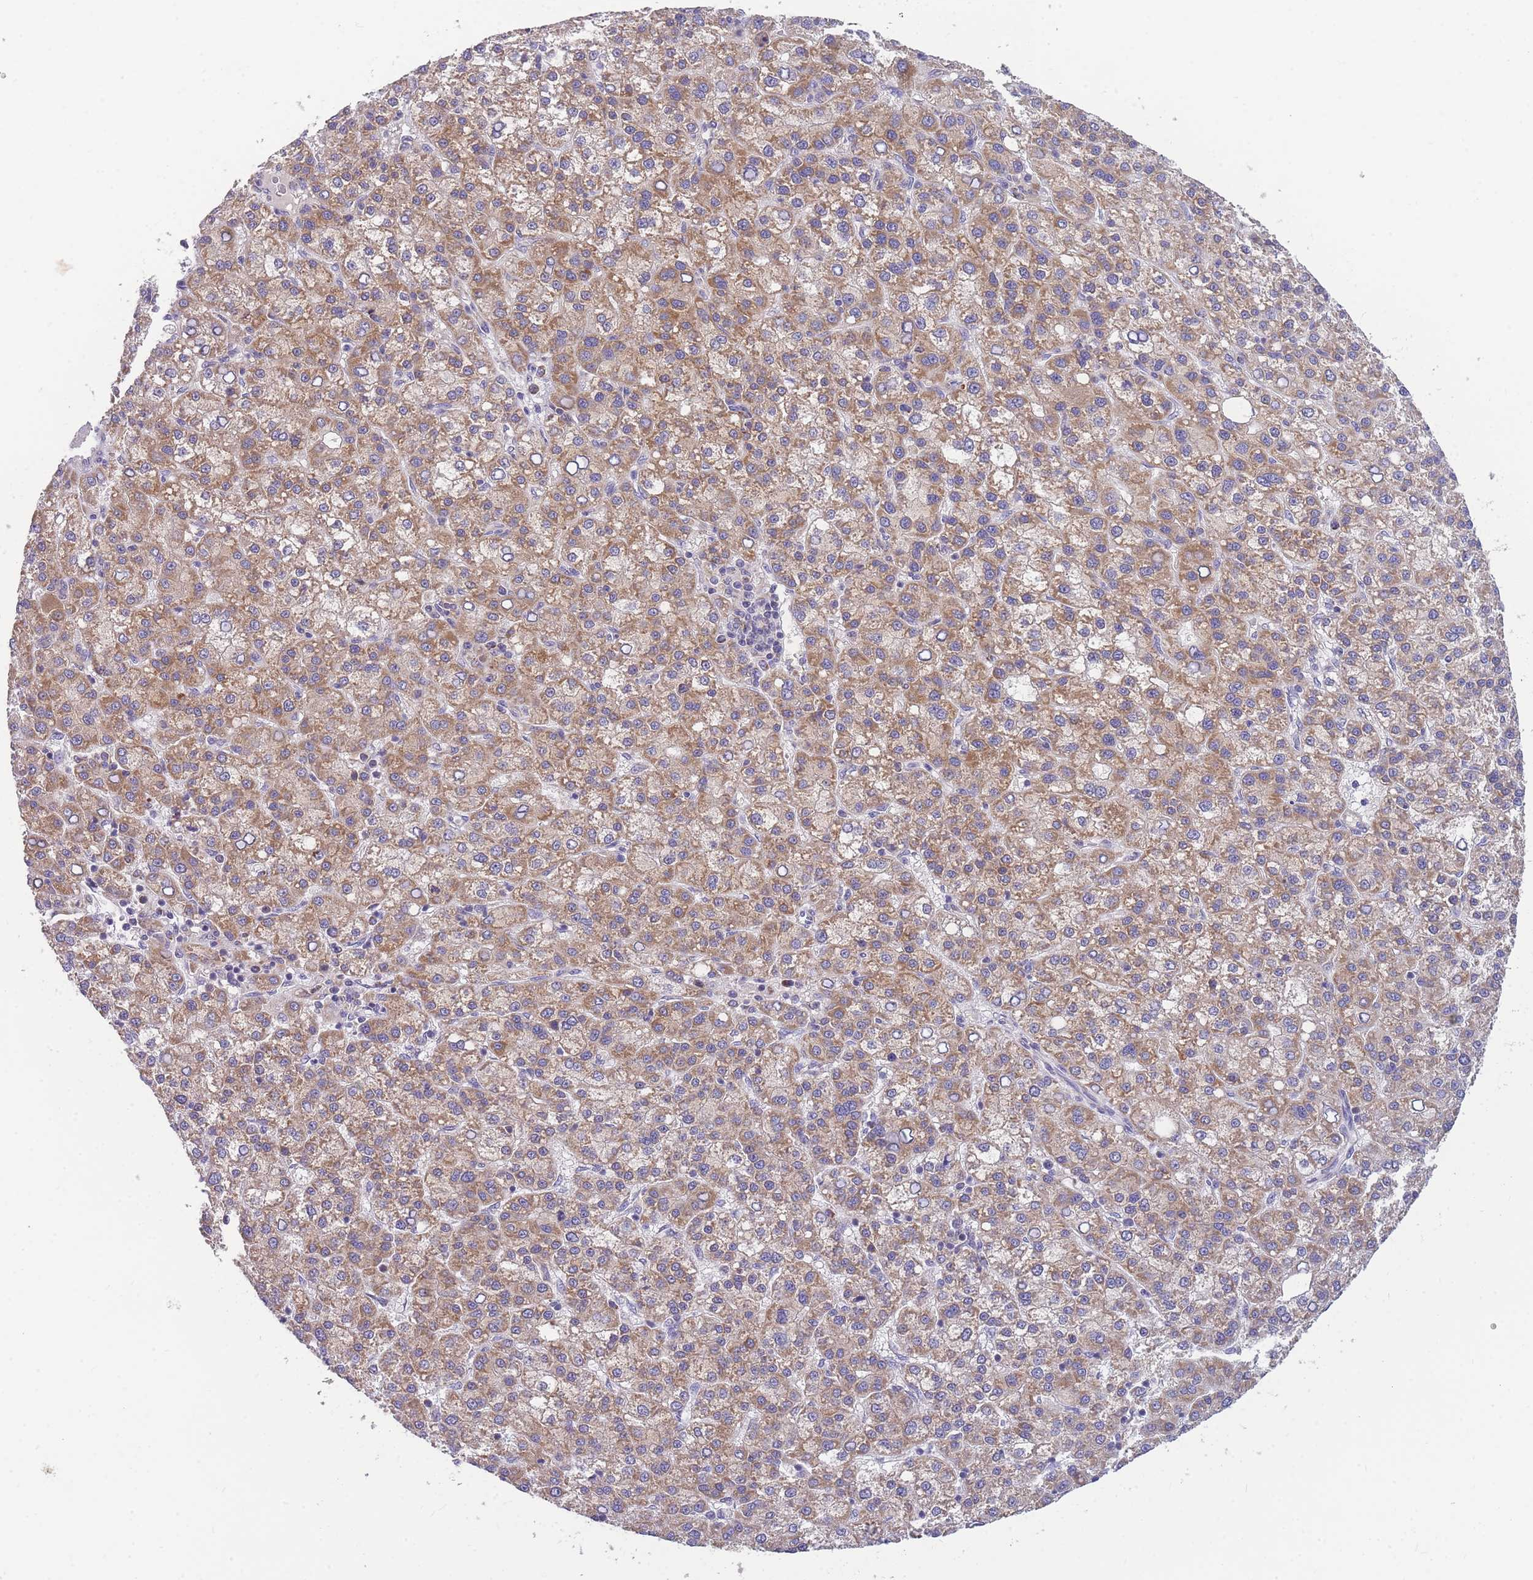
{"staining": {"intensity": "moderate", "quantity": ">75%", "location": "cytoplasmic/membranous"}, "tissue": "liver cancer", "cell_type": "Tumor cells", "image_type": "cancer", "snomed": [{"axis": "morphology", "description": "Carcinoma, Hepatocellular, NOS"}, {"axis": "topography", "description": "Liver"}], "caption": "Liver hepatocellular carcinoma stained with immunohistochemistry displays moderate cytoplasmic/membranous staining in about >75% of tumor cells.", "gene": "MRPS11", "patient": {"sex": "female", "age": 58}}